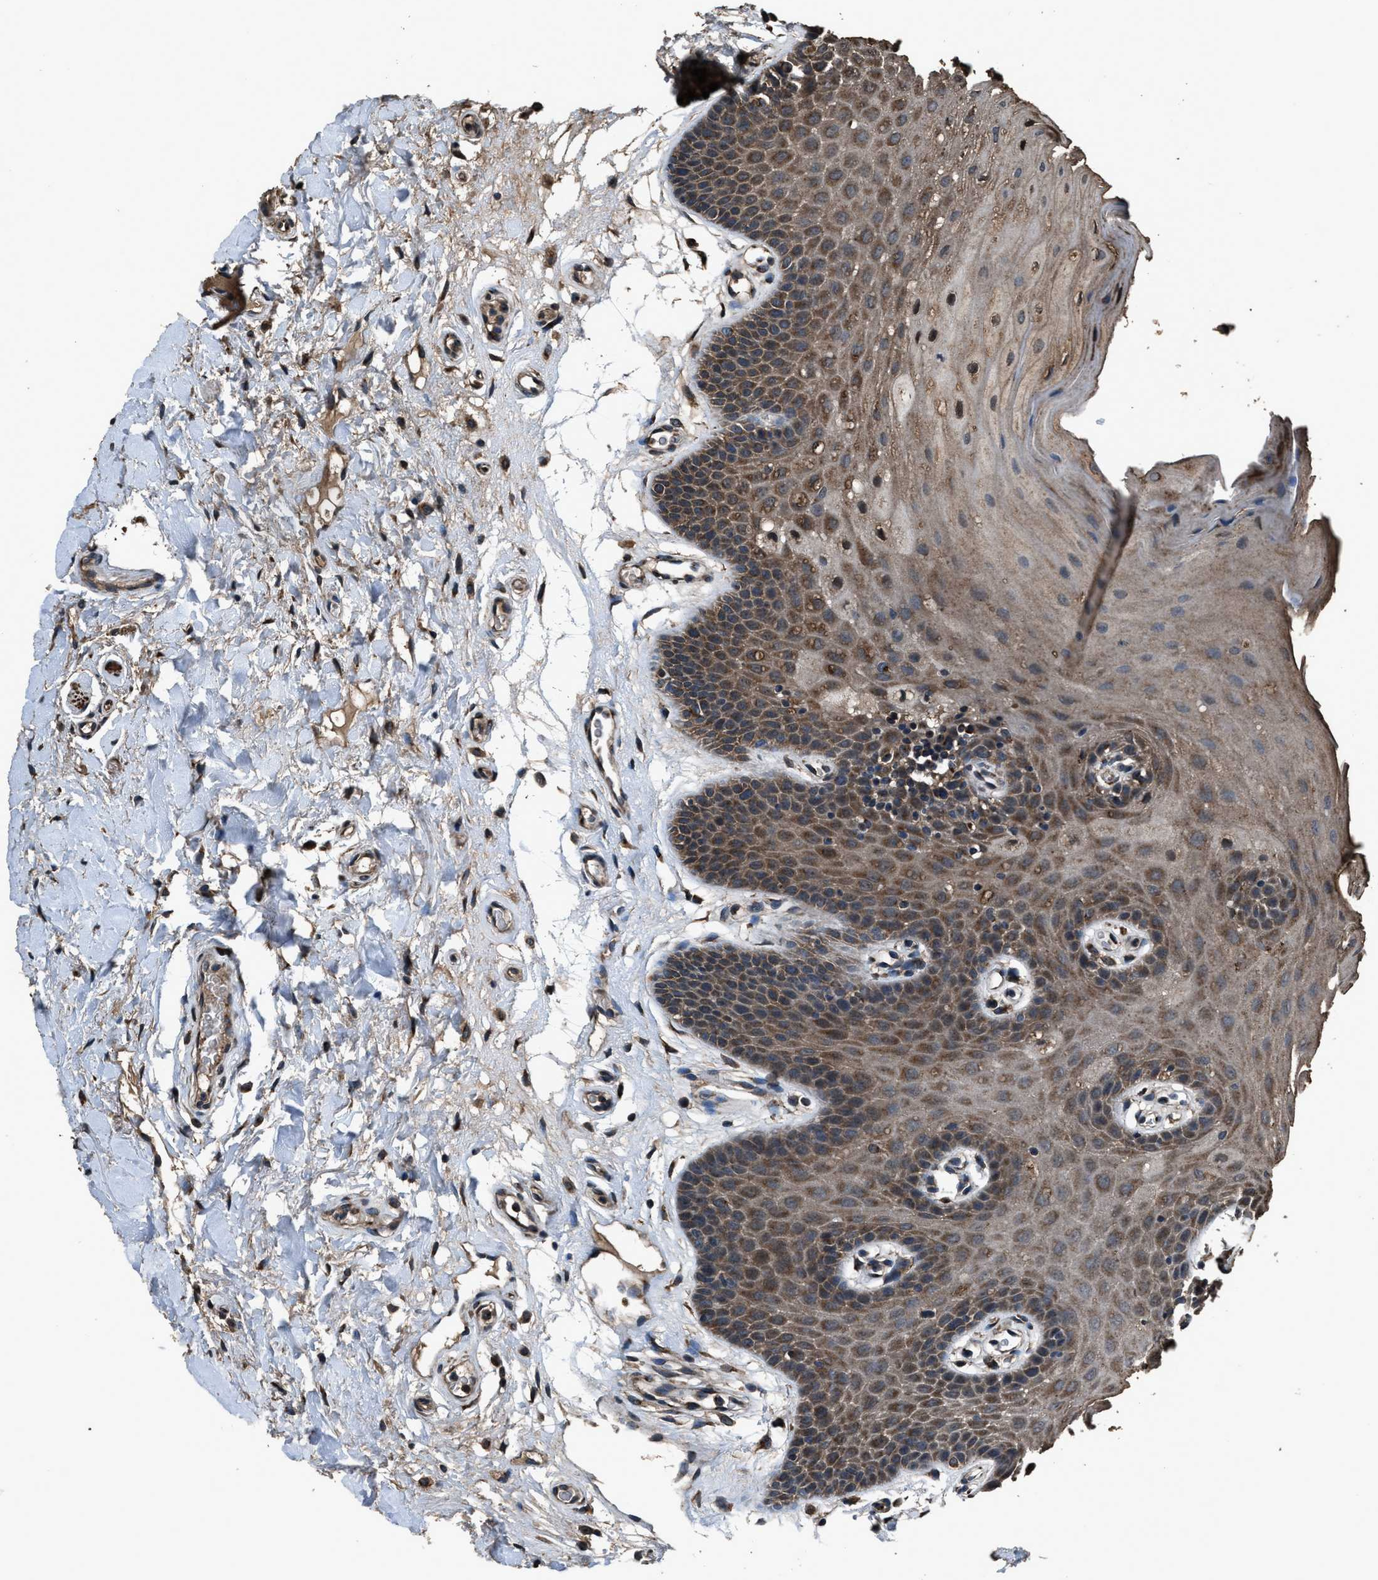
{"staining": {"intensity": "moderate", "quantity": ">75%", "location": "cytoplasmic/membranous"}, "tissue": "oral mucosa", "cell_type": "Squamous epithelial cells", "image_type": "normal", "snomed": [{"axis": "morphology", "description": "Normal tissue, NOS"}, {"axis": "morphology", "description": "Squamous cell carcinoma, NOS"}, {"axis": "topography", "description": "Oral tissue"}, {"axis": "topography", "description": "Head-Neck"}], "caption": "A brown stain labels moderate cytoplasmic/membranous staining of a protein in squamous epithelial cells of benign human oral mucosa. The staining was performed using DAB to visualize the protein expression in brown, while the nuclei were stained in blue with hematoxylin (Magnification: 20x).", "gene": "SLC38A10", "patient": {"sex": "male", "age": 71}}